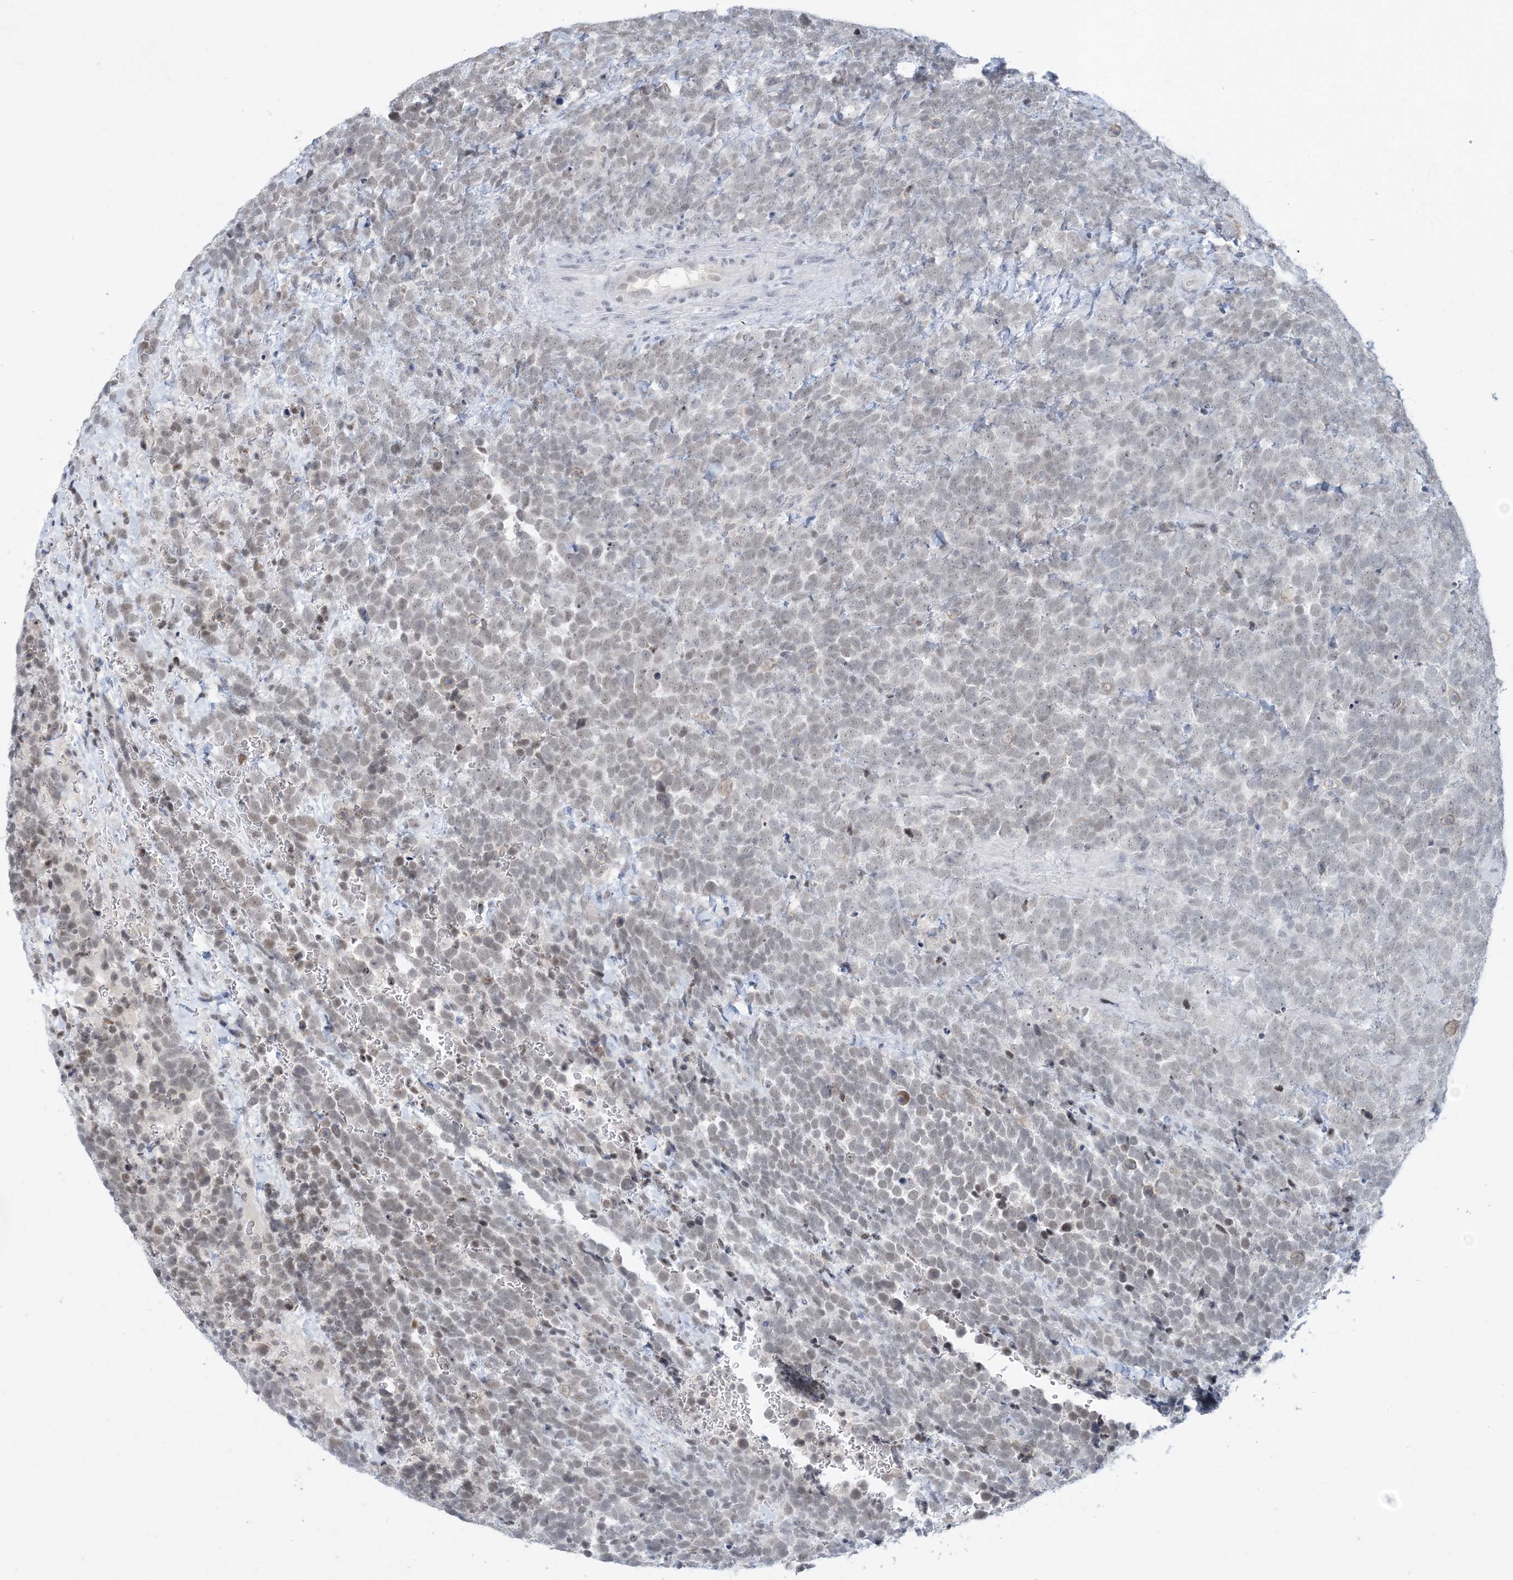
{"staining": {"intensity": "weak", "quantity": "25%-75%", "location": "nuclear"}, "tissue": "urothelial cancer", "cell_type": "Tumor cells", "image_type": "cancer", "snomed": [{"axis": "morphology", "description": "Urothelial carcinoma, High grade"}, {"axis": "topography", "description": "Urinary bladder"}], "caption": "Protein expression analysis of human urothelial cancer reveals weak nuclear positivity in approximately 25%-75% of tumor cells. (Stains: DAB in brown, nuclei in blue, Microscopy: brightfield microscopy at high magnification).", "gene": "ZNF674", "patient": {"sex": "female", "age": 82}}